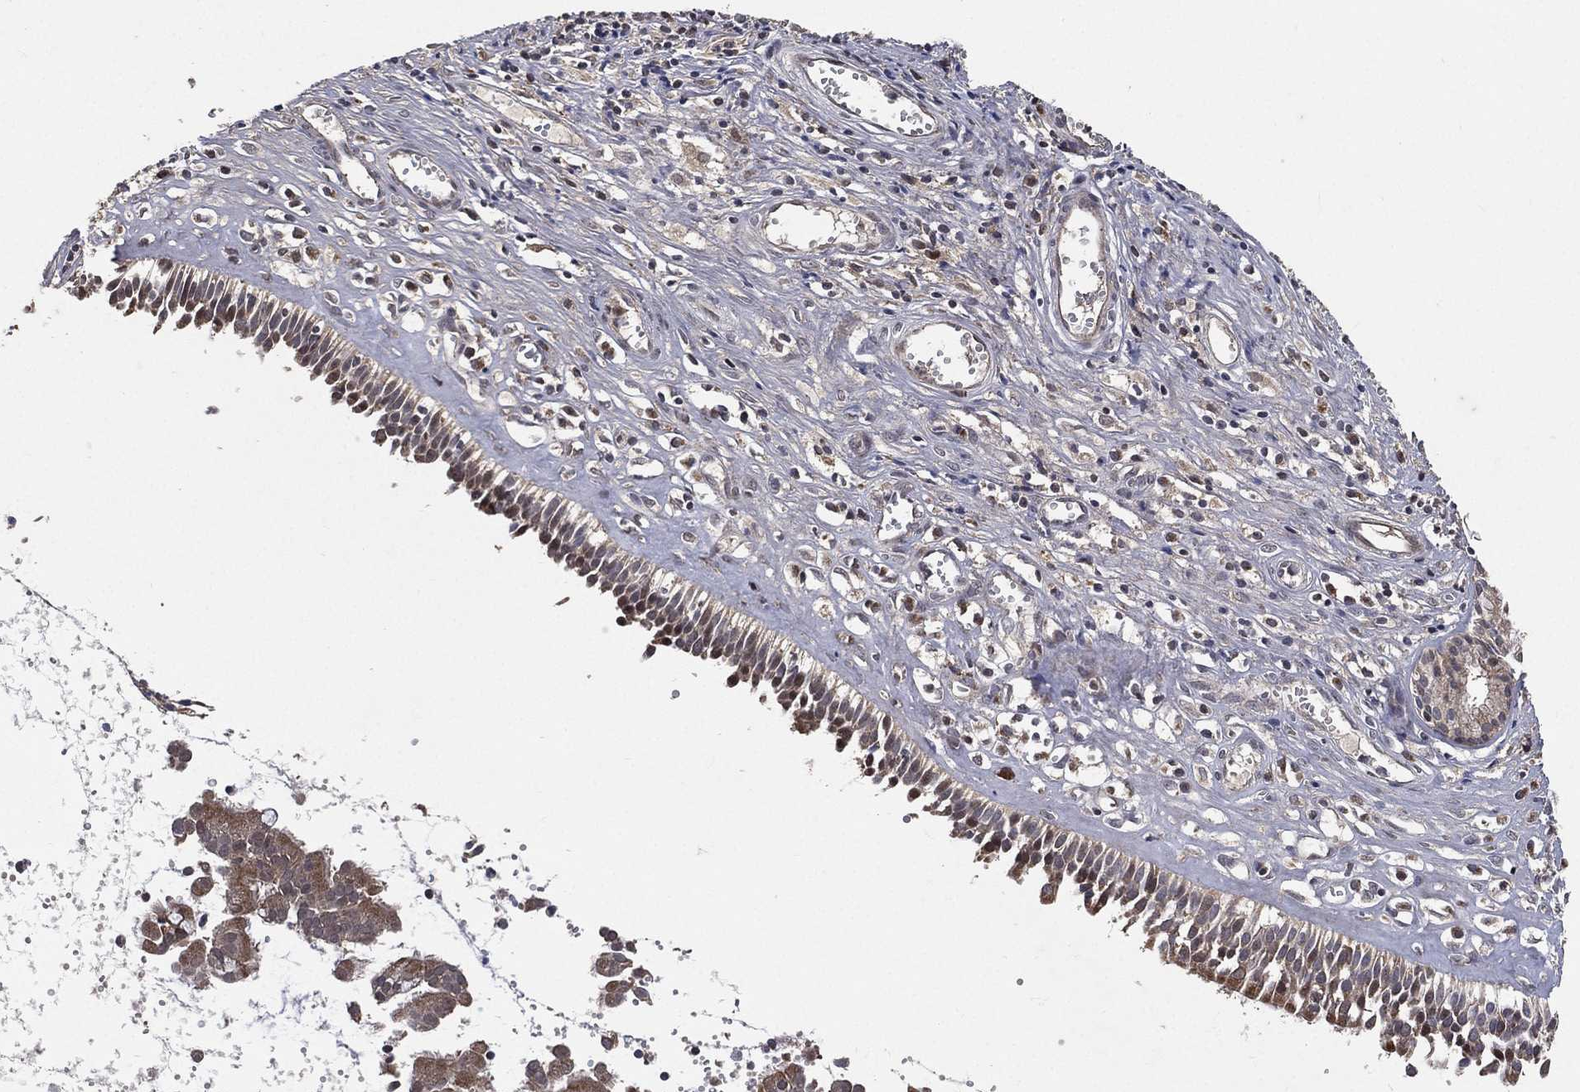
{"staining": {"intensity": "moderate", "quantity": "25%-75%", "location": "cytoplasmic/membranous,nuclear"}, "tissue": "nasopharynx", "cell_type": "Respiratory epithelial cells", "image_type": "normal", "snomed": [{"axis": "morphology", "description": "Normal tissue, NOS"}, {"axis": "topography", "description": "Nasopharynx"}], "caption": "A histopathology image of human nasopharynx stained for a protein demonstrates moderate cytoplasmic/membranous,nuclear brown staining in respiratory epithelial cells.", "gene": "RAB11FIP4", "patient": {"sex": "male", "age": 61}}